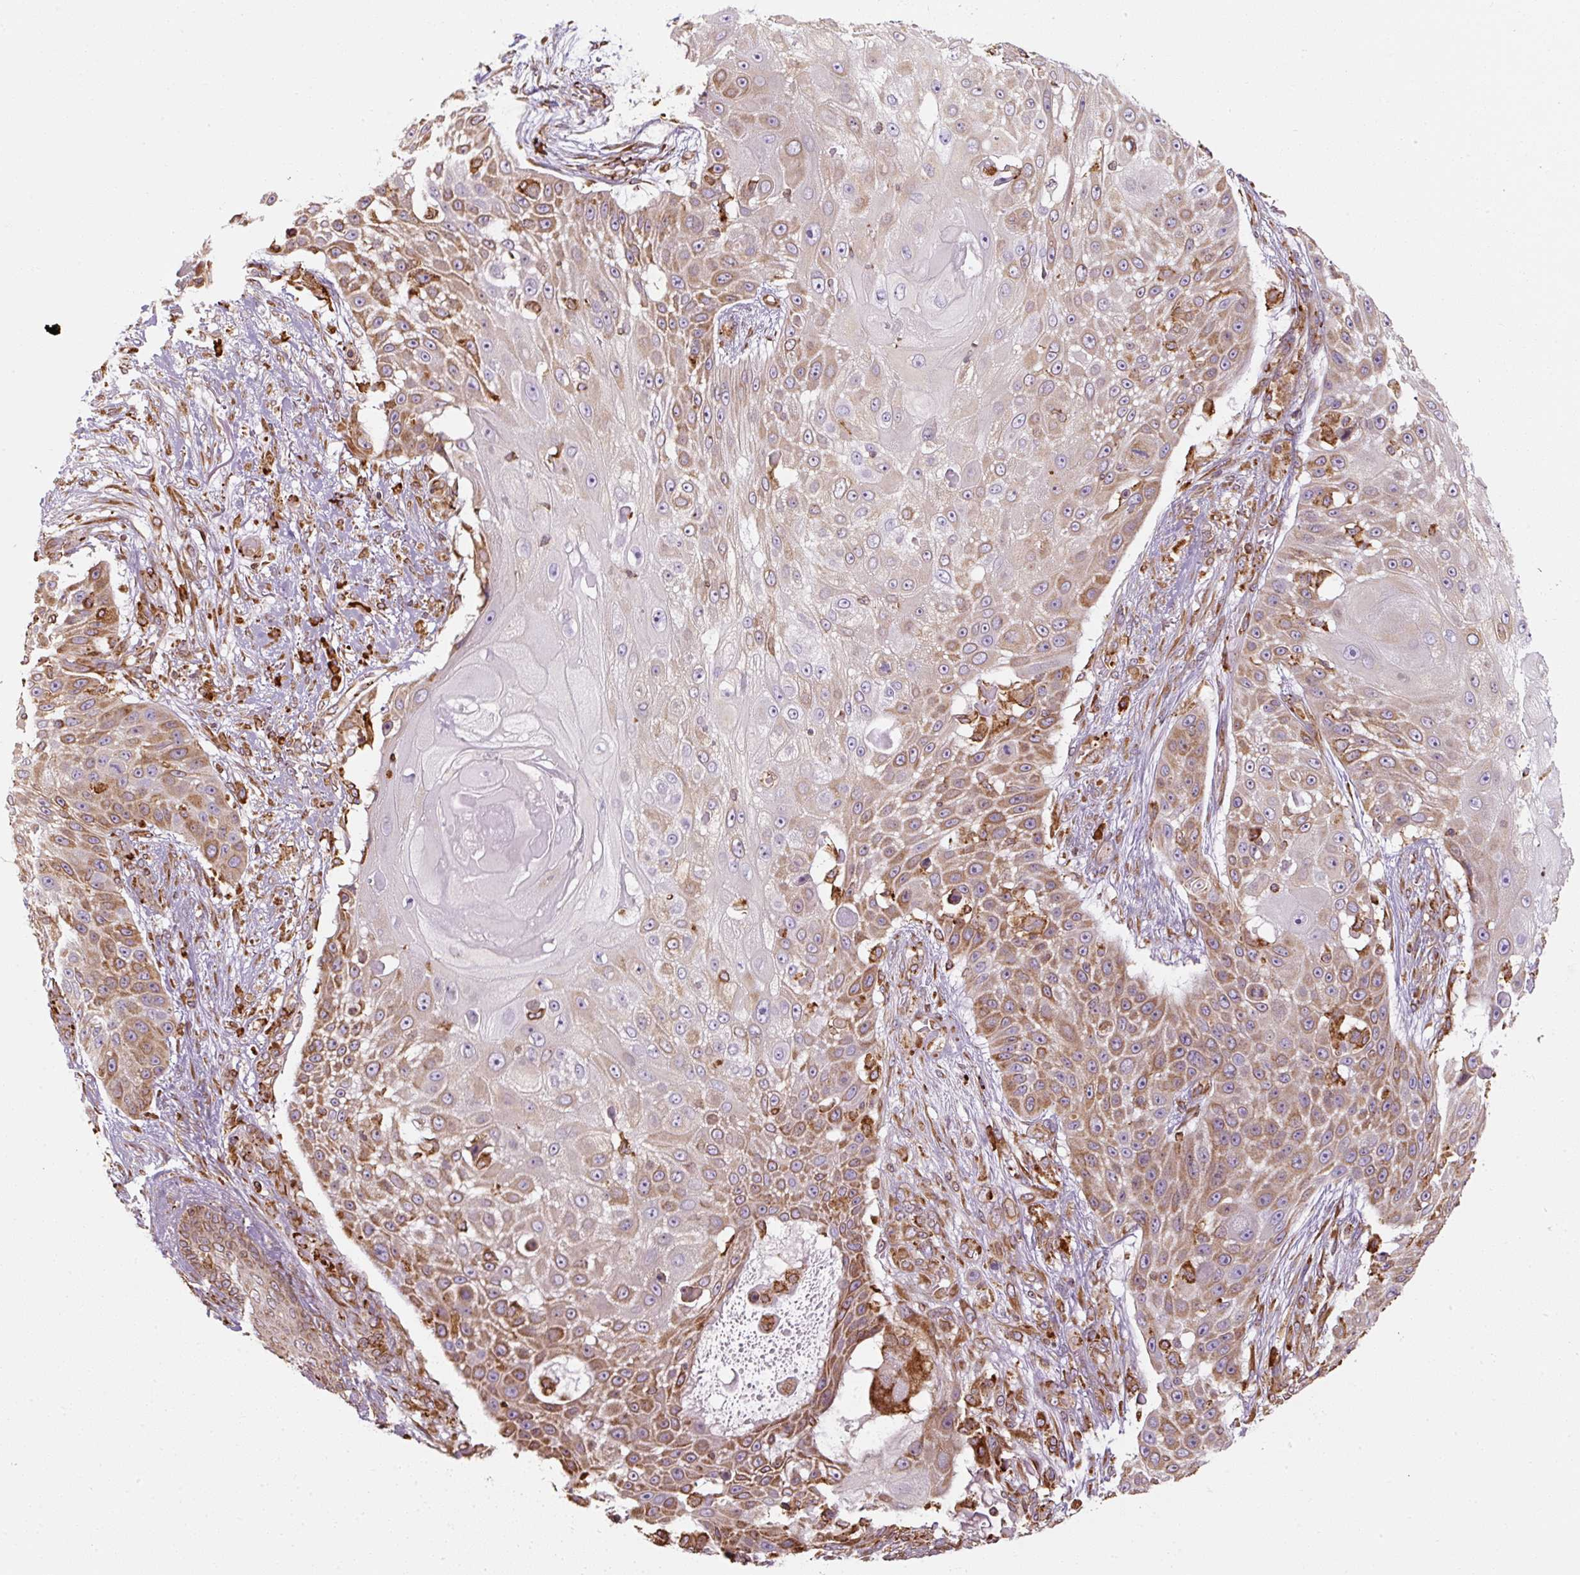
{"staining": {"intensity": "moderate", "quantity": ">75%", "location": "cytoplasmic/membranous"}, "tissue": "skin cancer", "cell_type": "Tumor cells", "image_type": "cancer", "snomed": [{"axis": "morphology", "description": "Squamous cell carcinoma, NOS"}, {"axis": "topography", "description": "Skin"}], "caption": "Tumor cells exhibit moderate cytoplasmic/membranous positivity in about >75% of cells in squamous cell carcinoma (skin).", "gene": "PRKCSH", "patient": {"sex": "female", "age": 86}}